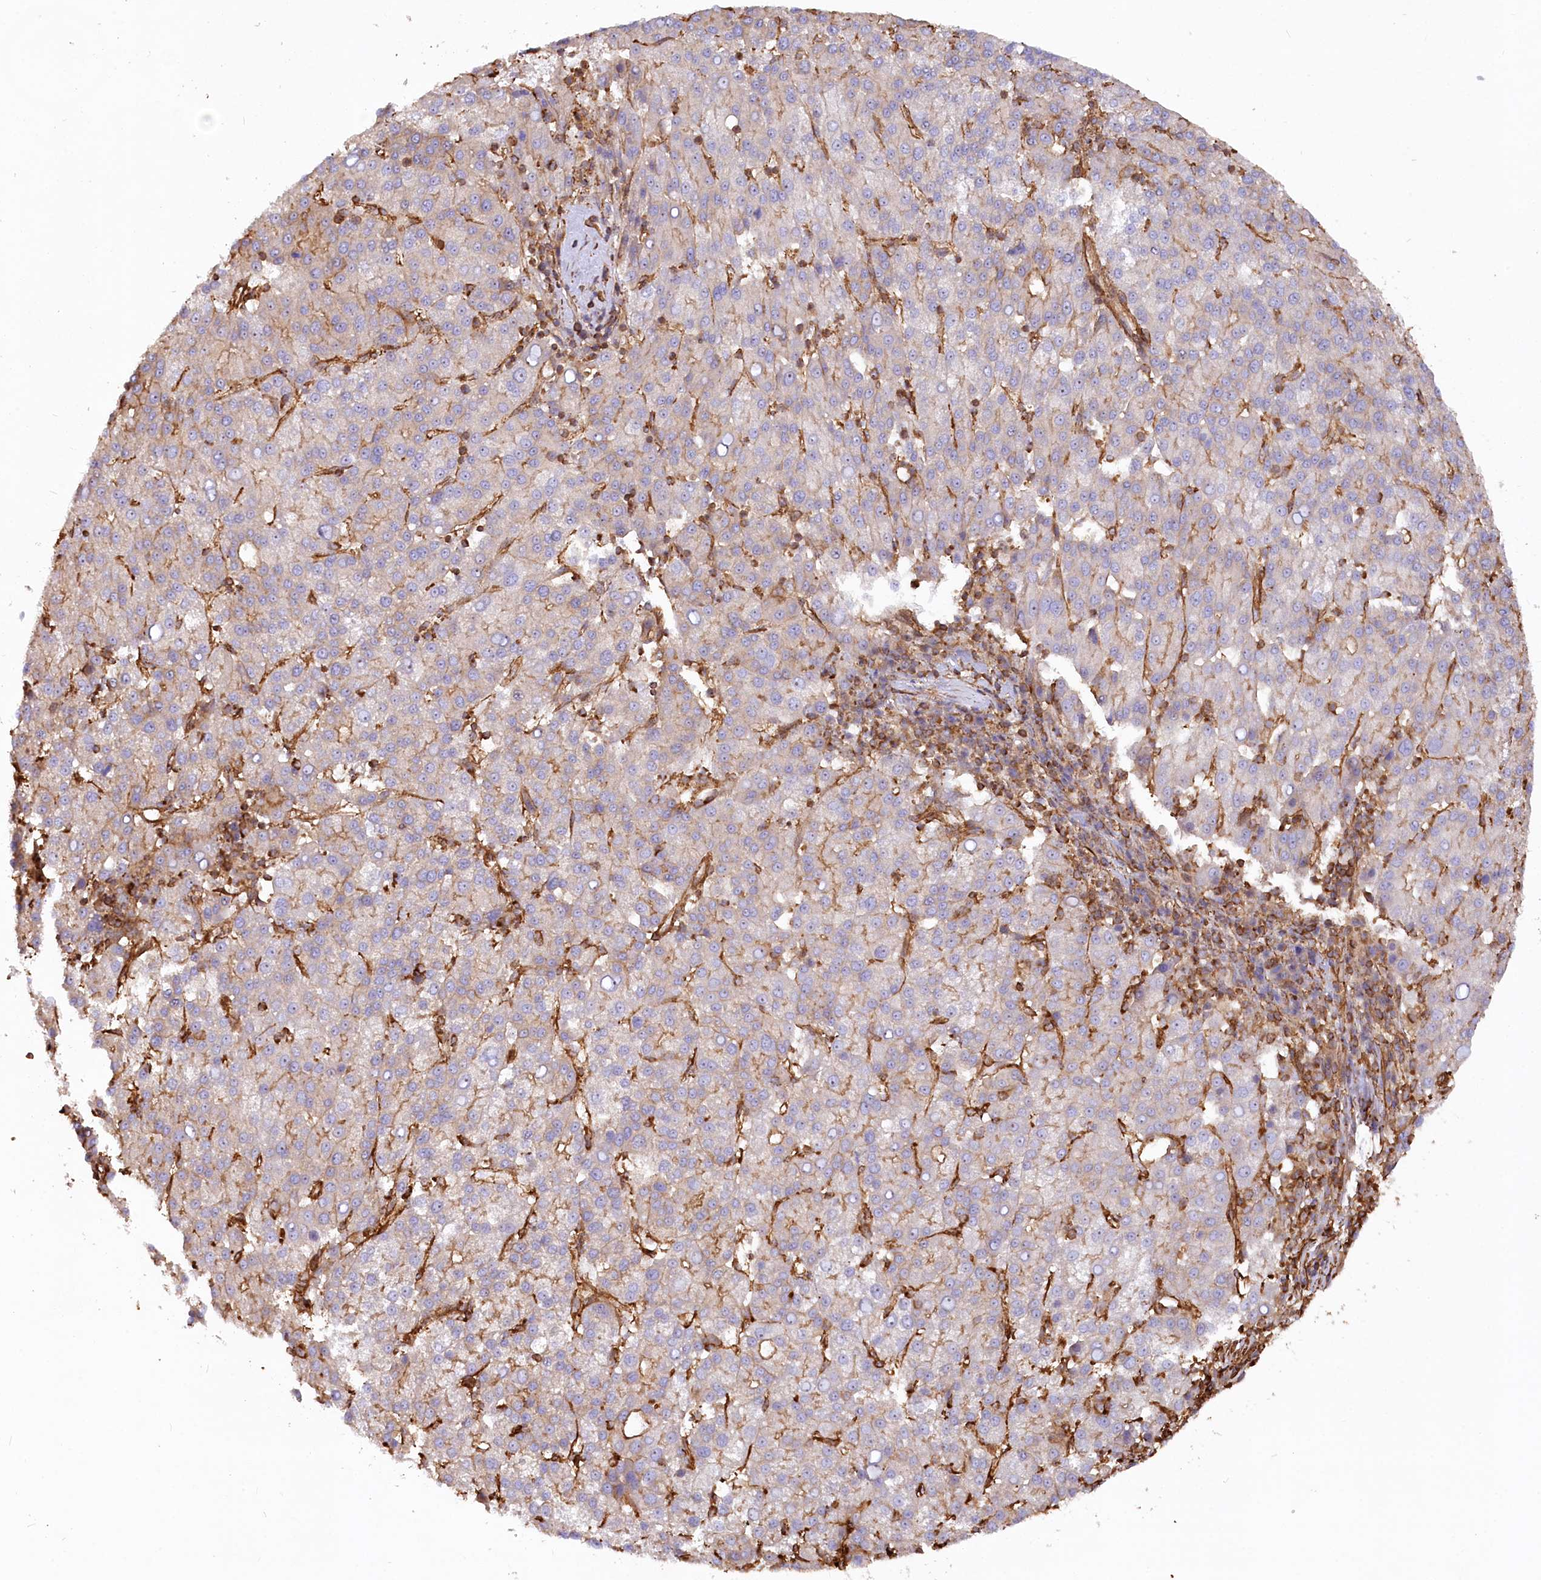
{"staining": {"intensity": "moderate", "quantity": "<25%", "location": "cytoplasmic/membranous"}, "tissue": "liver cancer", "cell_type": "Tumor cells", "image_type": "cancer", "snomed": [{"axis": "morphology", "description": "Carcinoma, Hepatocellular, NOS"}, {"axis": "topography", "description": "Liver"}], "caption": "This histopathology image displays liver cancer stained with IHC to label a protein in brown. The cytoplasmic/membranous of tumor cells show moderate positivity for the protein. Nuclei are counter-stained blue.", "gene": "WDR36", "patient": {"sex": "female", "age": 58}}